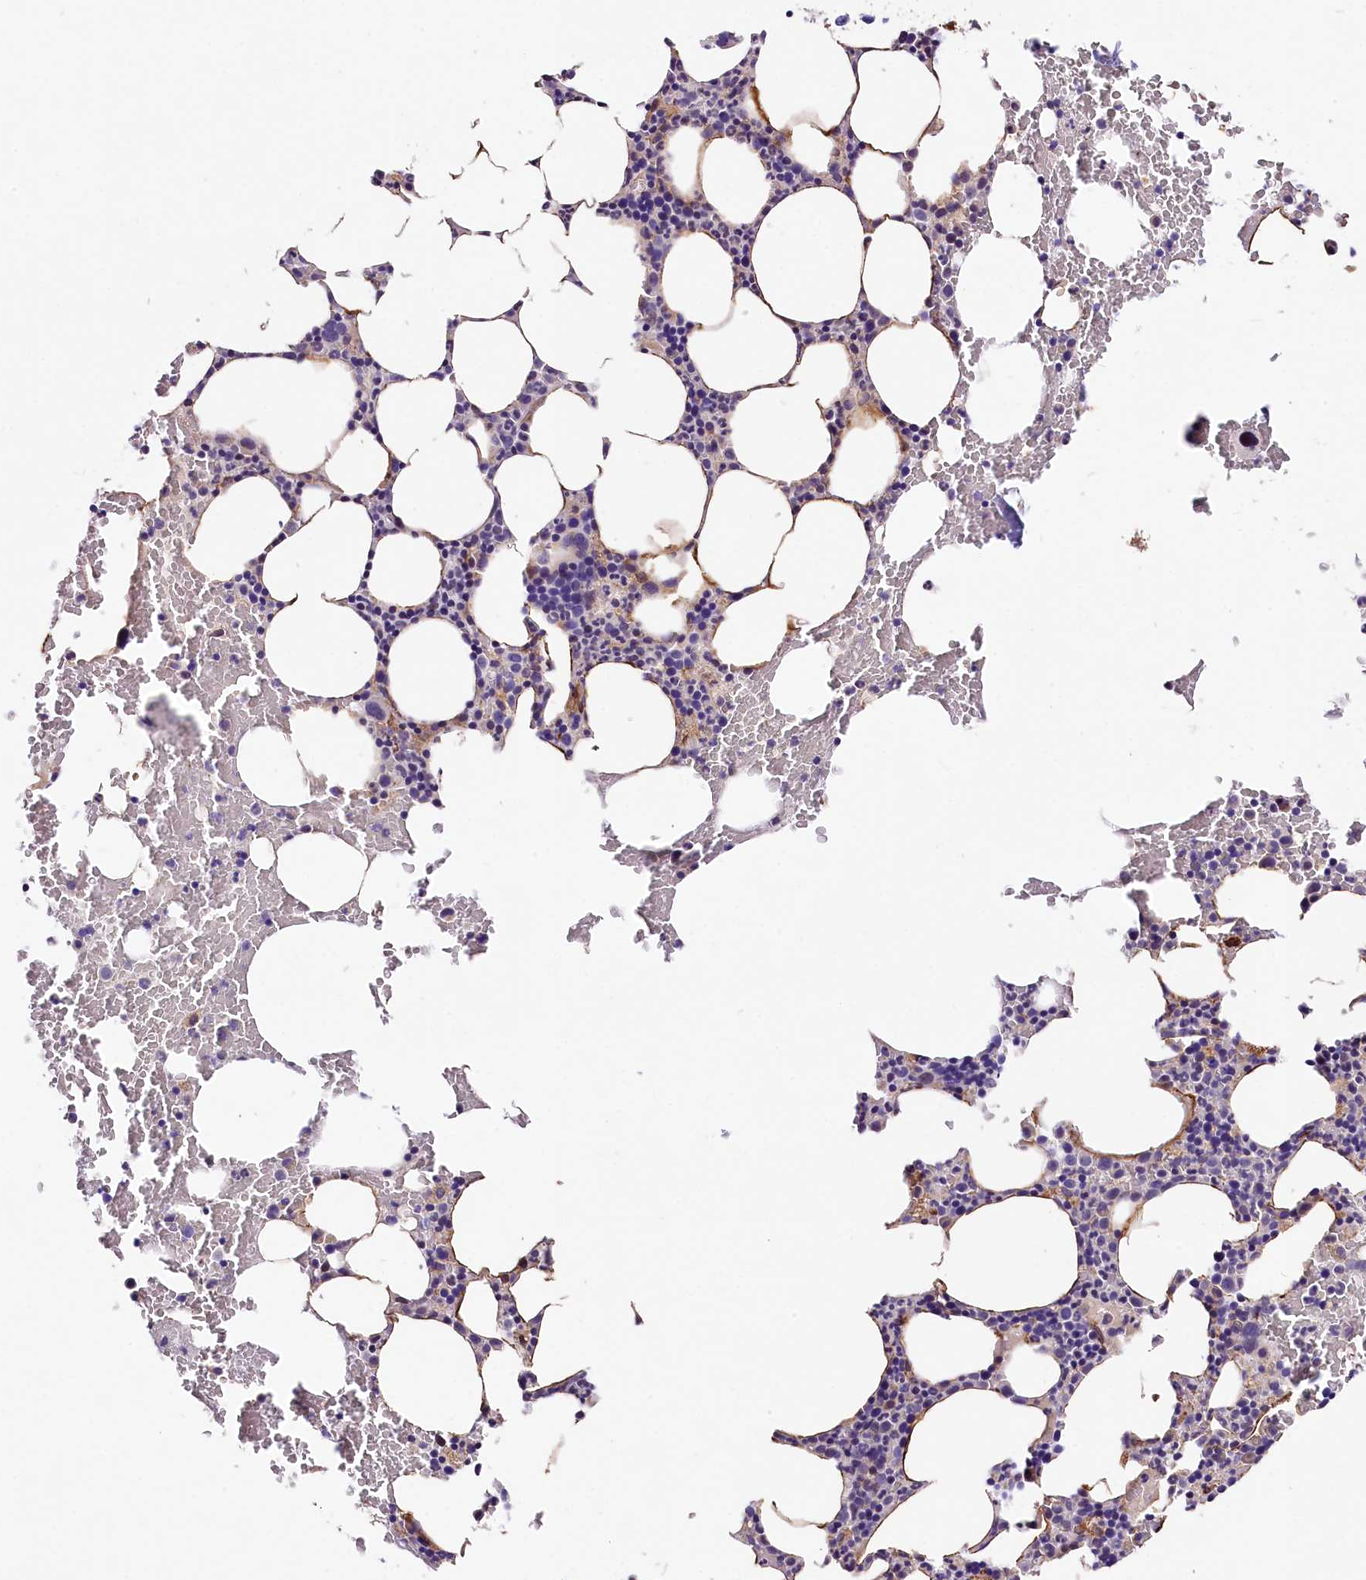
{"staining": {"intensity": "moderate", "quantity": "<25%", "location": "cytoplasmic/membranous"}, "tissue": "bone marrow", "cell_type": "Hematopoietic cells", "image_type": "normal", "snomed": [{"axis": "morphology", "description": "Normal tissue, NOS"}, {"axis": "morphology", "description": "Inflammation, NOS"}, {"axis": "topography", "description": "Bone marrow"}], "caption": "Hematopoietic cells reveal moderate cytoplasmic/membranous positivity in about <25% of cells in benign bone marrow. The protein of interest is stained brown, and the nuclei are stained in blue (DAB IHC with brightfield microscopy, high magnification).", "gene": "ITGA1", "patient": {"sex": "female", "age": 78}}